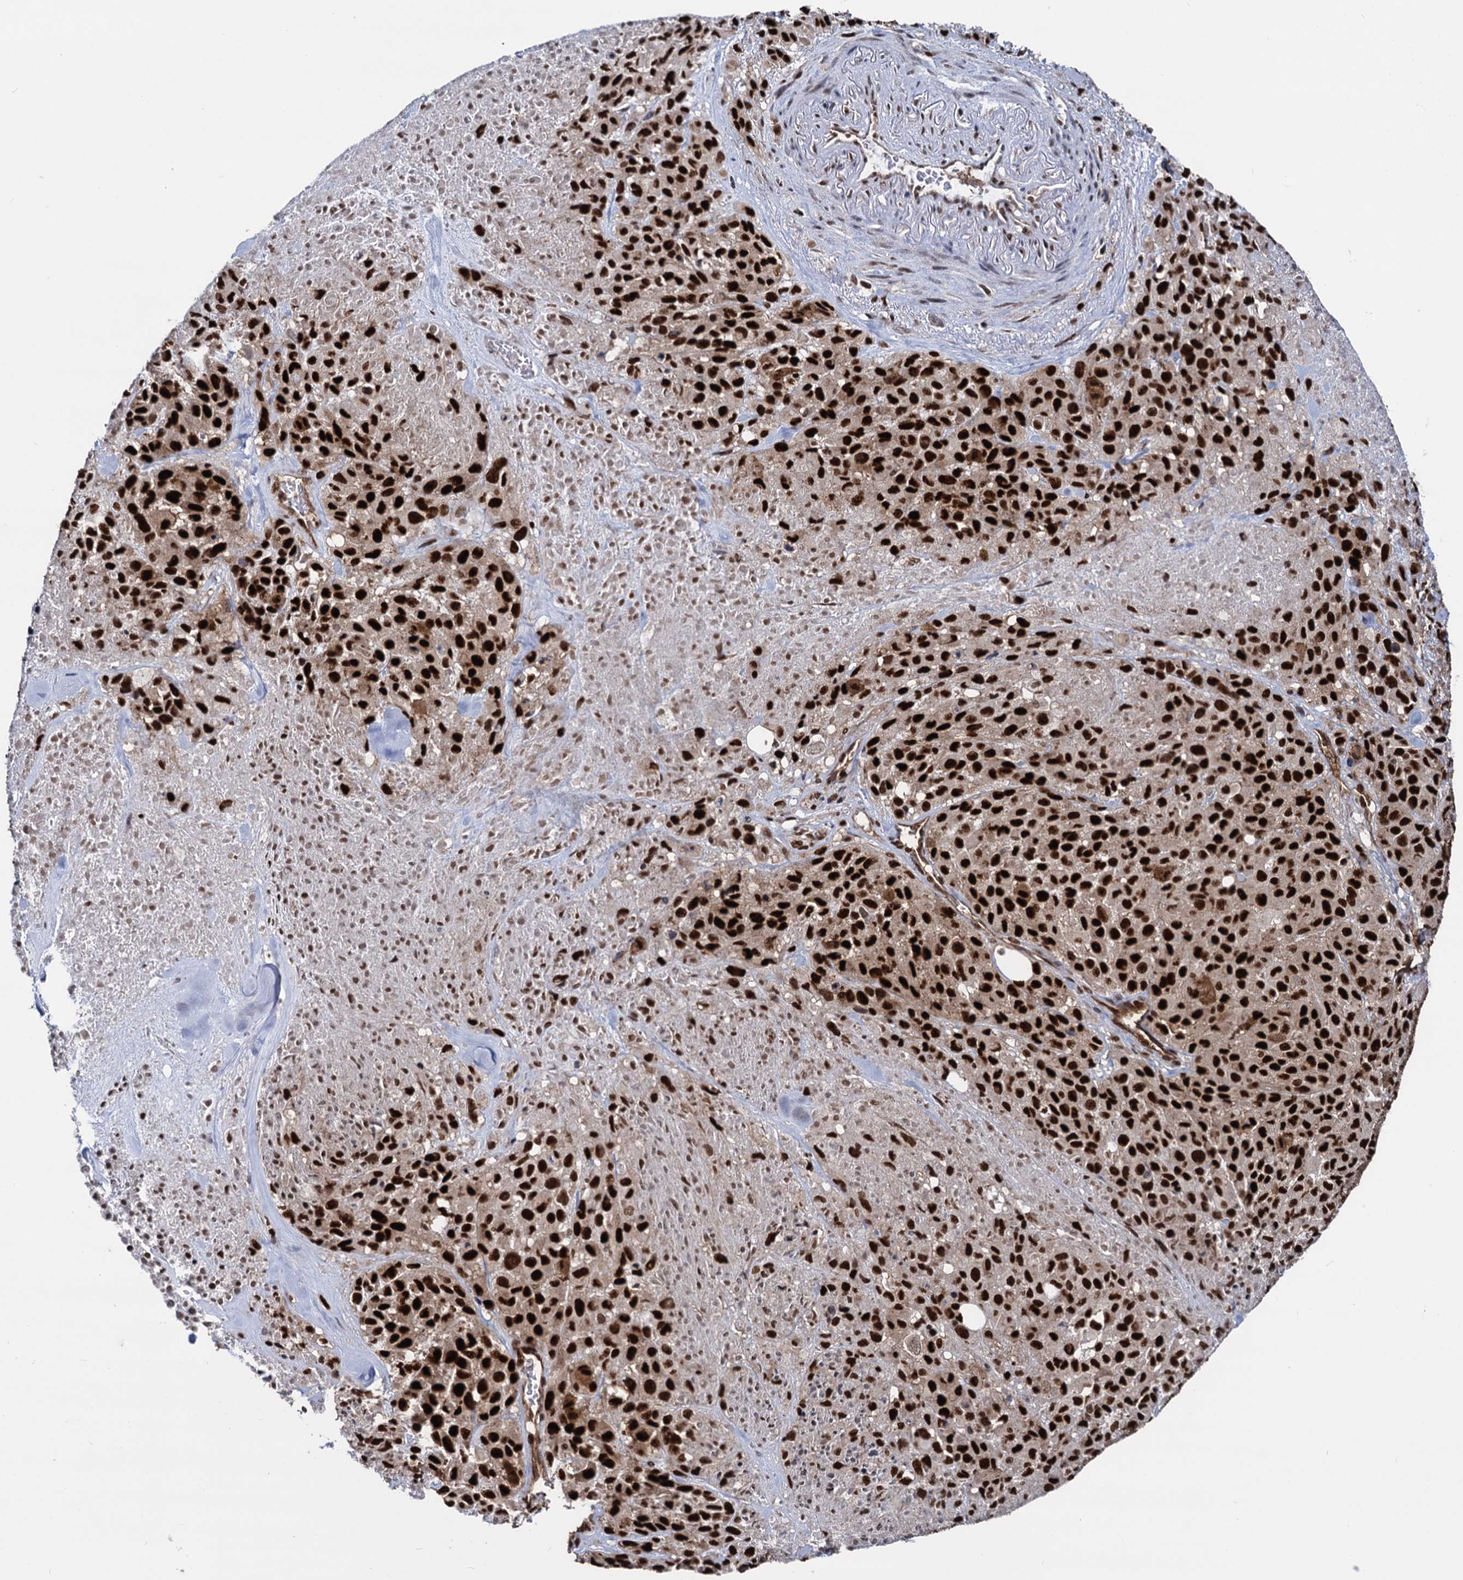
{"staining": {"intensity": "strong", "quantity": ">75%", "location": "nuclear"}, "tissue": "melanoma", "cell_type": "Tumor cells", "image_type": "cancer", "snomed": [{"axis": "morphology", "description": "Malignant melanoma, Metastatic site"}, {"axis": "topography", "description": "Skin"}], "caption": "Protein expression analysis of malignant melanoma (metastatic site) displays strong nuclear positivity in approximately >75% of tumor cells.", "gene": "GALNT11", "patient": {"sex": "female", "age": 81}}